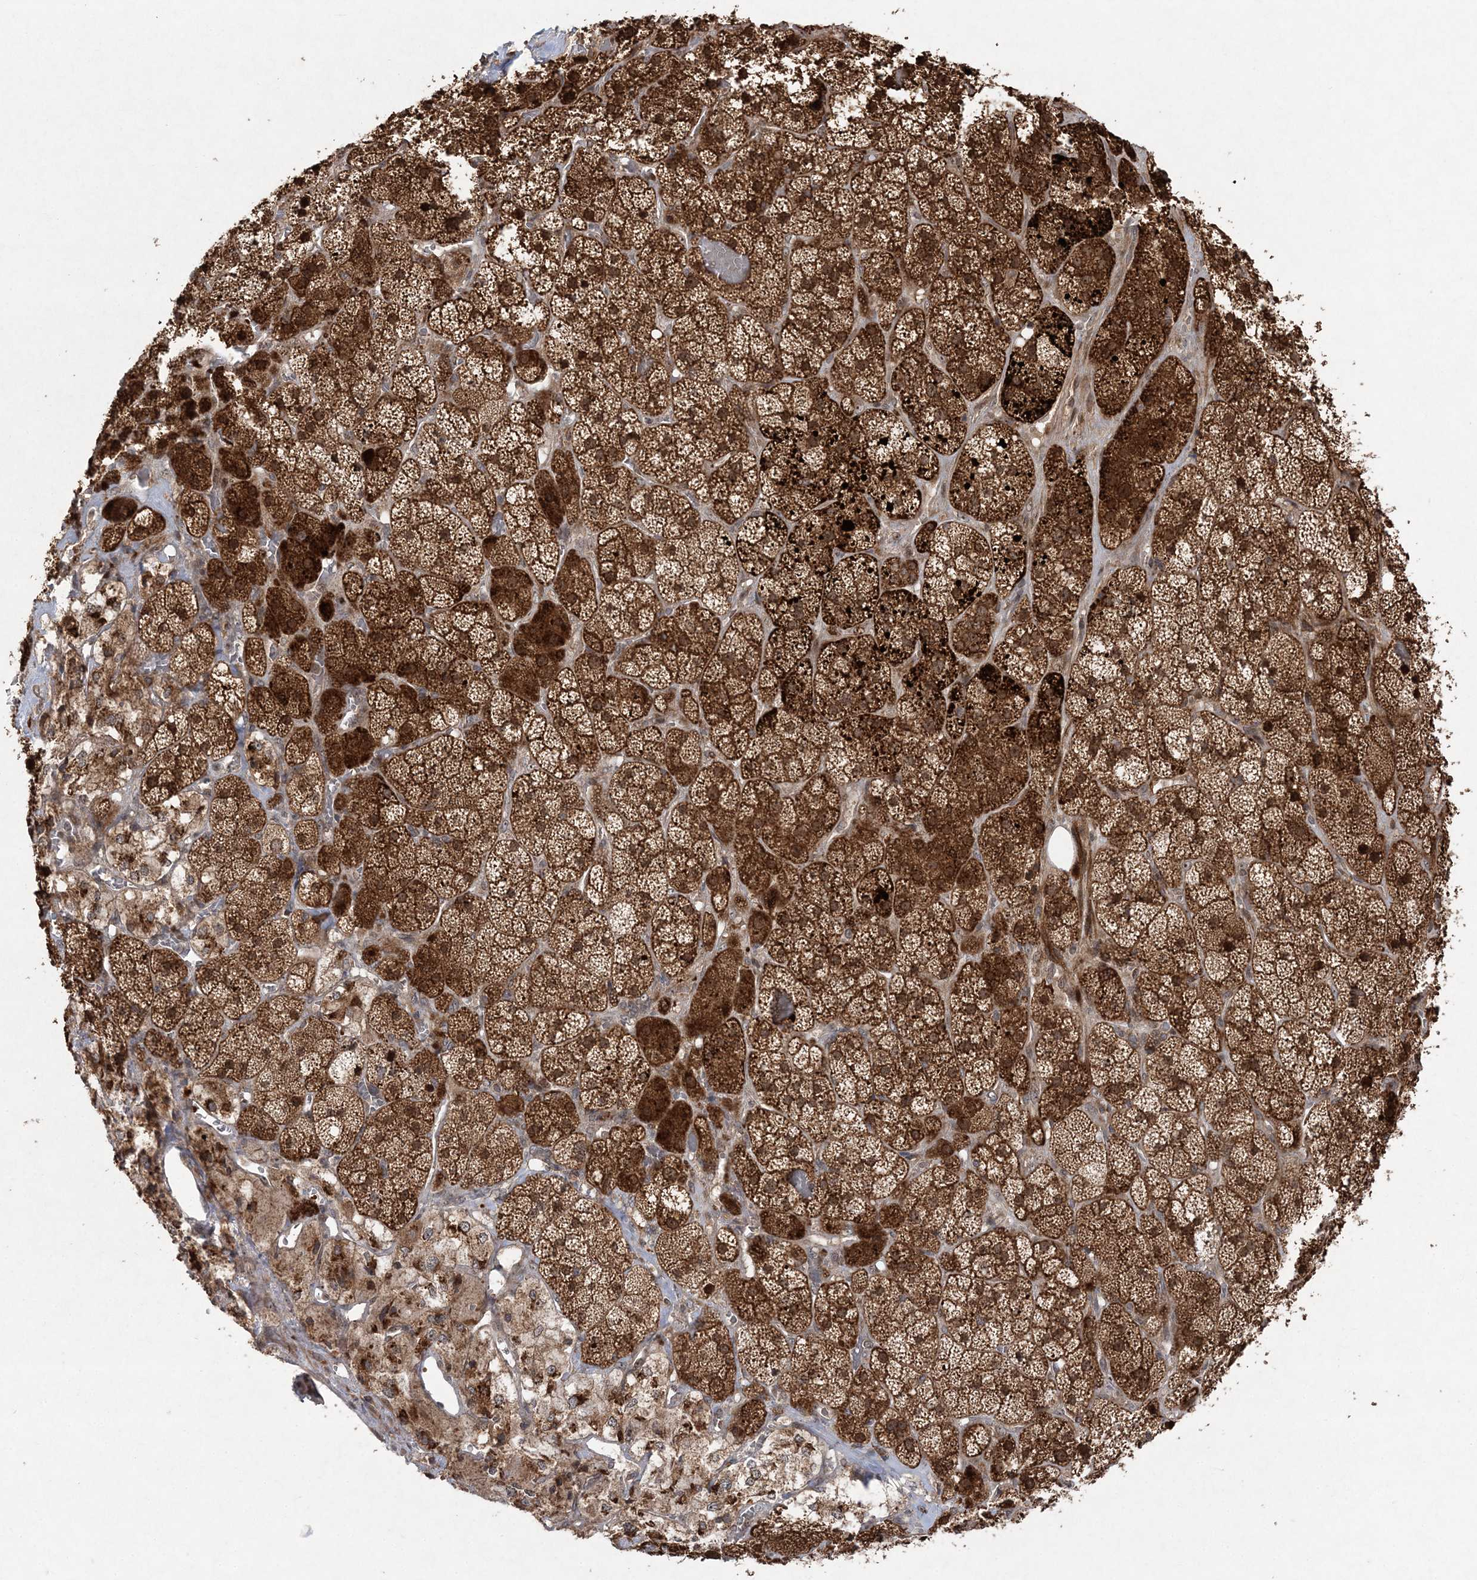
{"staining": {"intensity": "strong", "quantity": ">75%", "location": "cytoplasmic/membranous"}, "tissue": "adrenal gland", "cell_type": "Glandular cells", "image_type": "normal", "snomed": [{"axis": "morphology", "description": "Normal tissue, NOS"}, {"axis": "topography", "description": "Adrenal gland"}], "caption": "Adrenal gland stained with a brown dye reveals strong cytoplasmic/membranous positive staining in approximately >75% of glandular cells.", "gene": "SERINC1", "patient": {"sex": "male", "age": 57}}